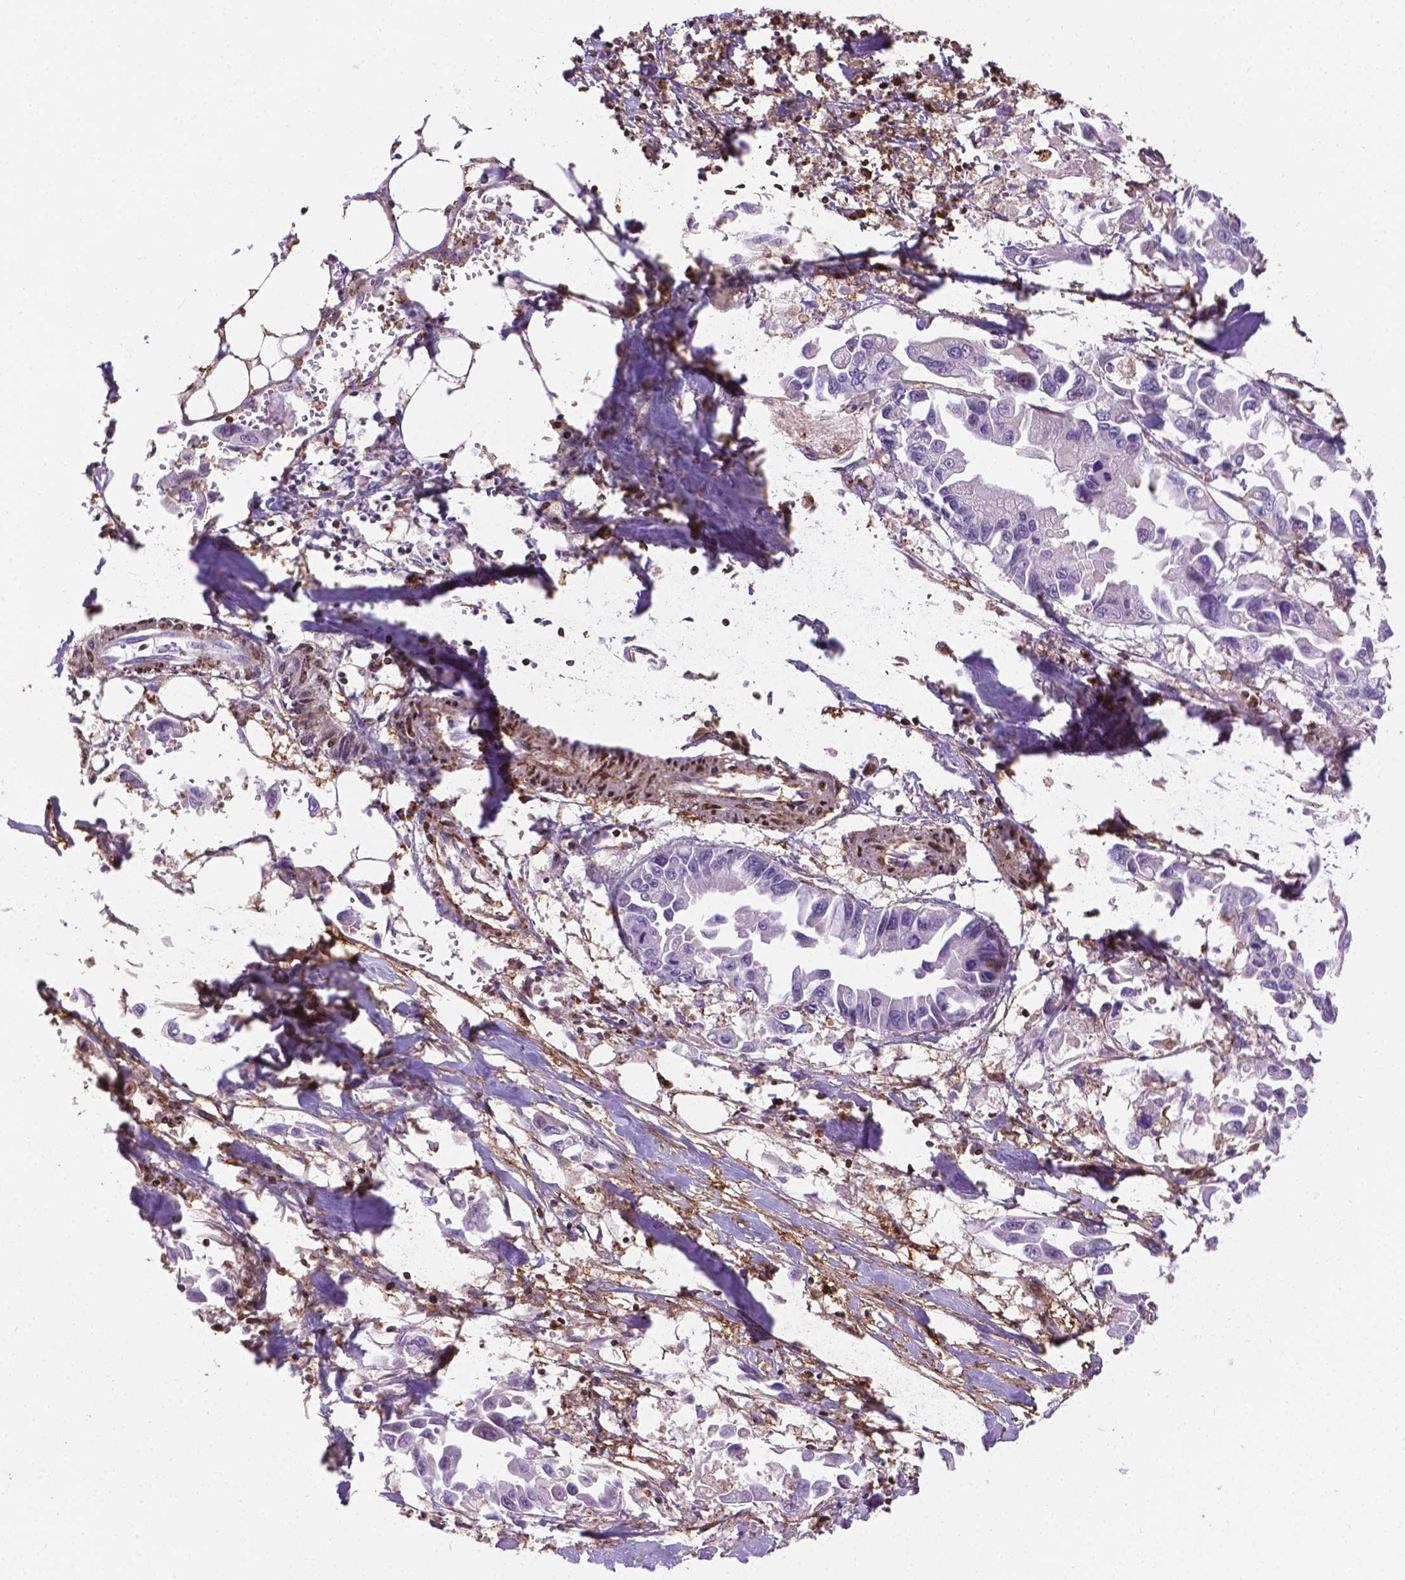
{"staining": {"intensity": "negative", "quantity": "none", "location": "none"}, "tissue": "pancreatic cancer", "cell_type": "Tumor cells", "image_type": "cancer", "snomed": [{"axis": "morphology", "description": "Adenocarcinoma, NOS"}, {"axis": "topography", "description": "Pancreas"}], "caption": "Immunohistochemistry (IHC) histopathology image of pancreatic adenocarcinoma stained for a protein (brown), which reveals no staining in tumor cells.", "gene": "ACAD10", "patient": {"sex": "female", "age": 83}}